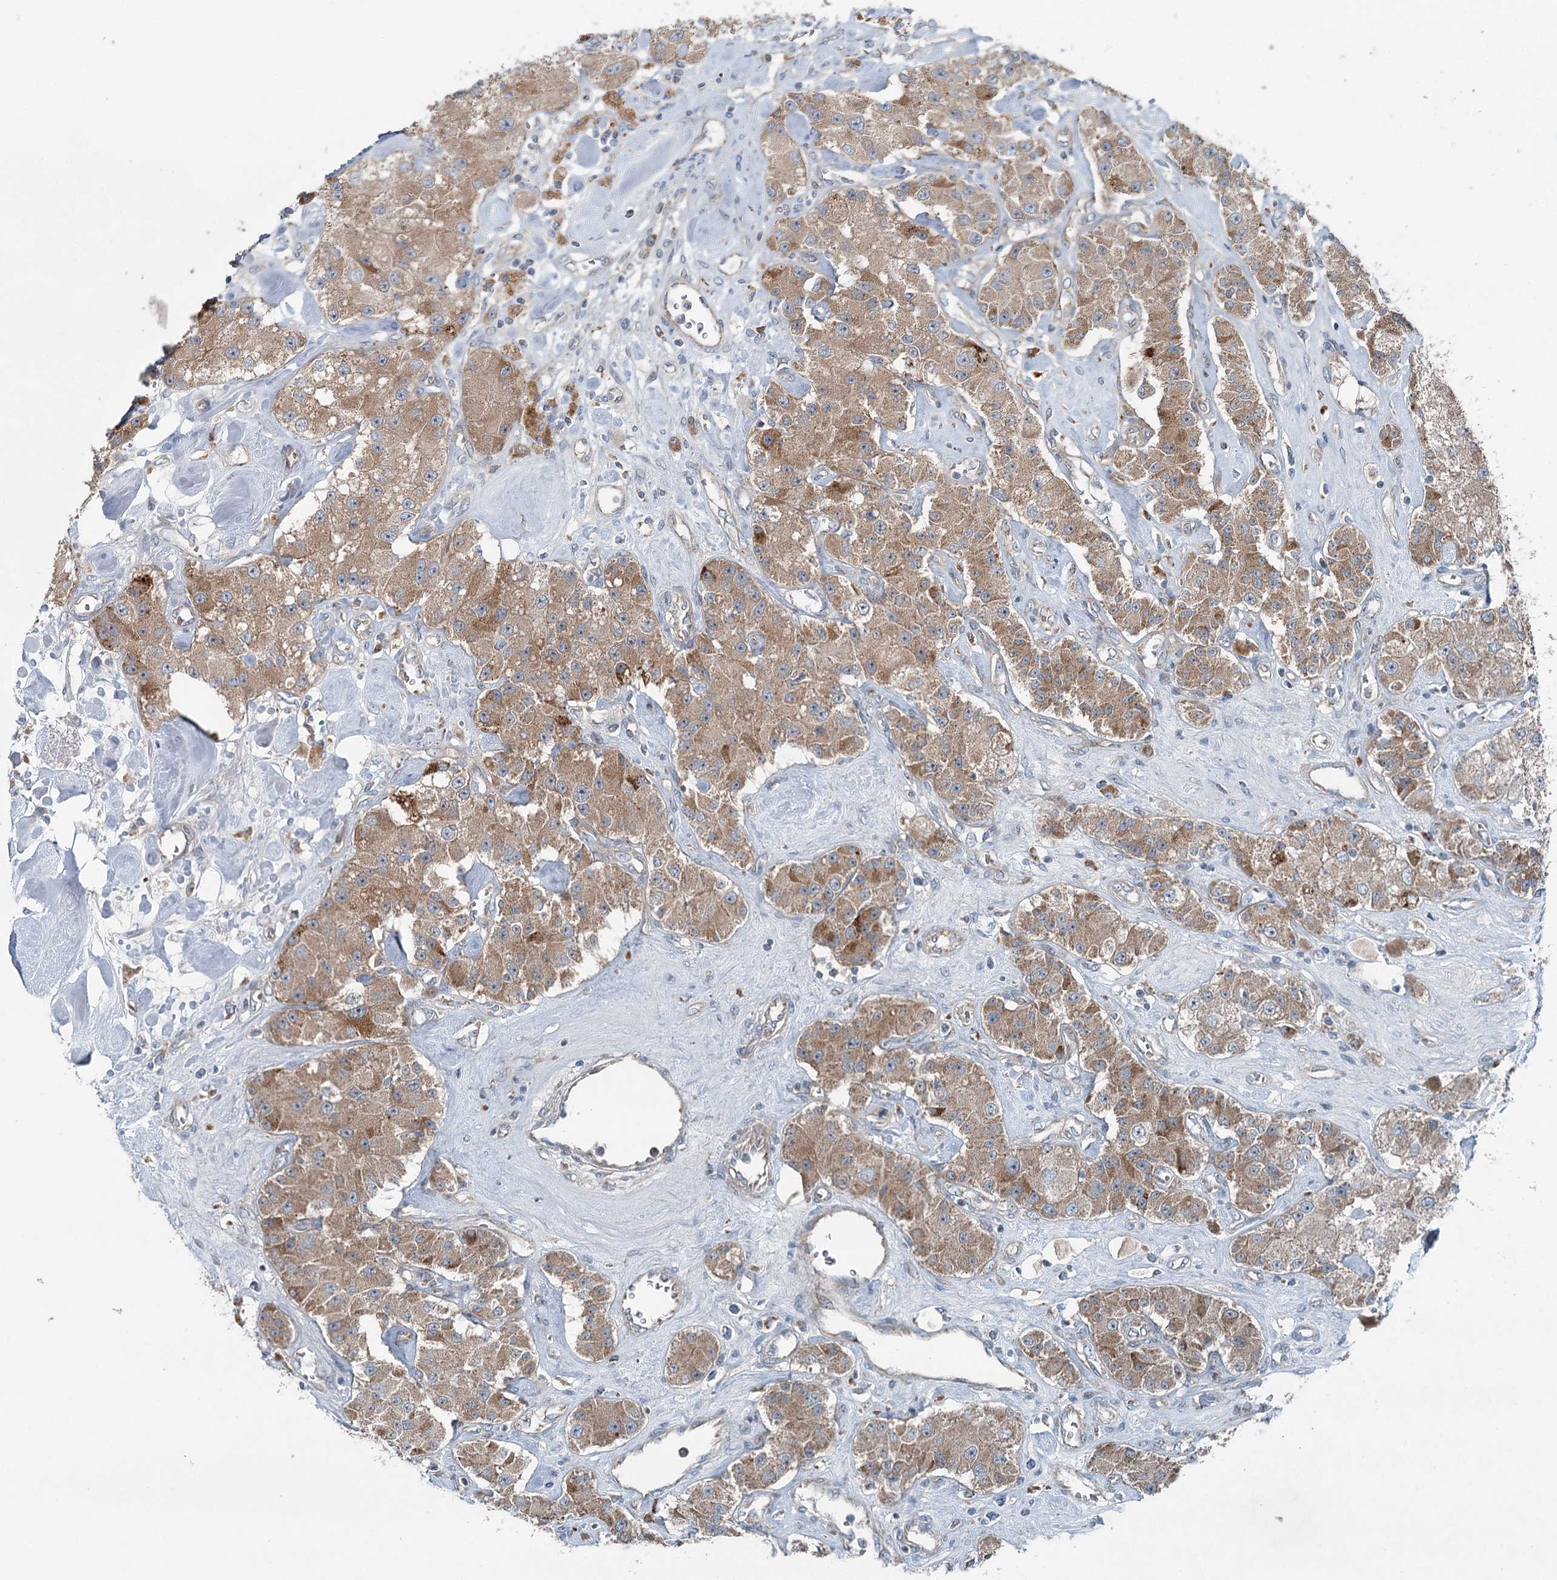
{"staining": {"intensity": "moderate", "quantity": ">75%", "location": "cytoplasmic/membranous"}, "tissue": "carcinoid", "cell_type": "Tumor cells", "image_type": "cancer", "snomed": [{"axis": "morphology", "description": "Carcinoid, malignant, NOS"}, {"axis": "topography", "description": "Pancreas"}], "caption": "Human carcinoid (malignant) stained with a protein marker demonstrates moderate staining in tumor cells.", "gene": "CHCHD5", "patient": {"sex": "male", "age": 41}}